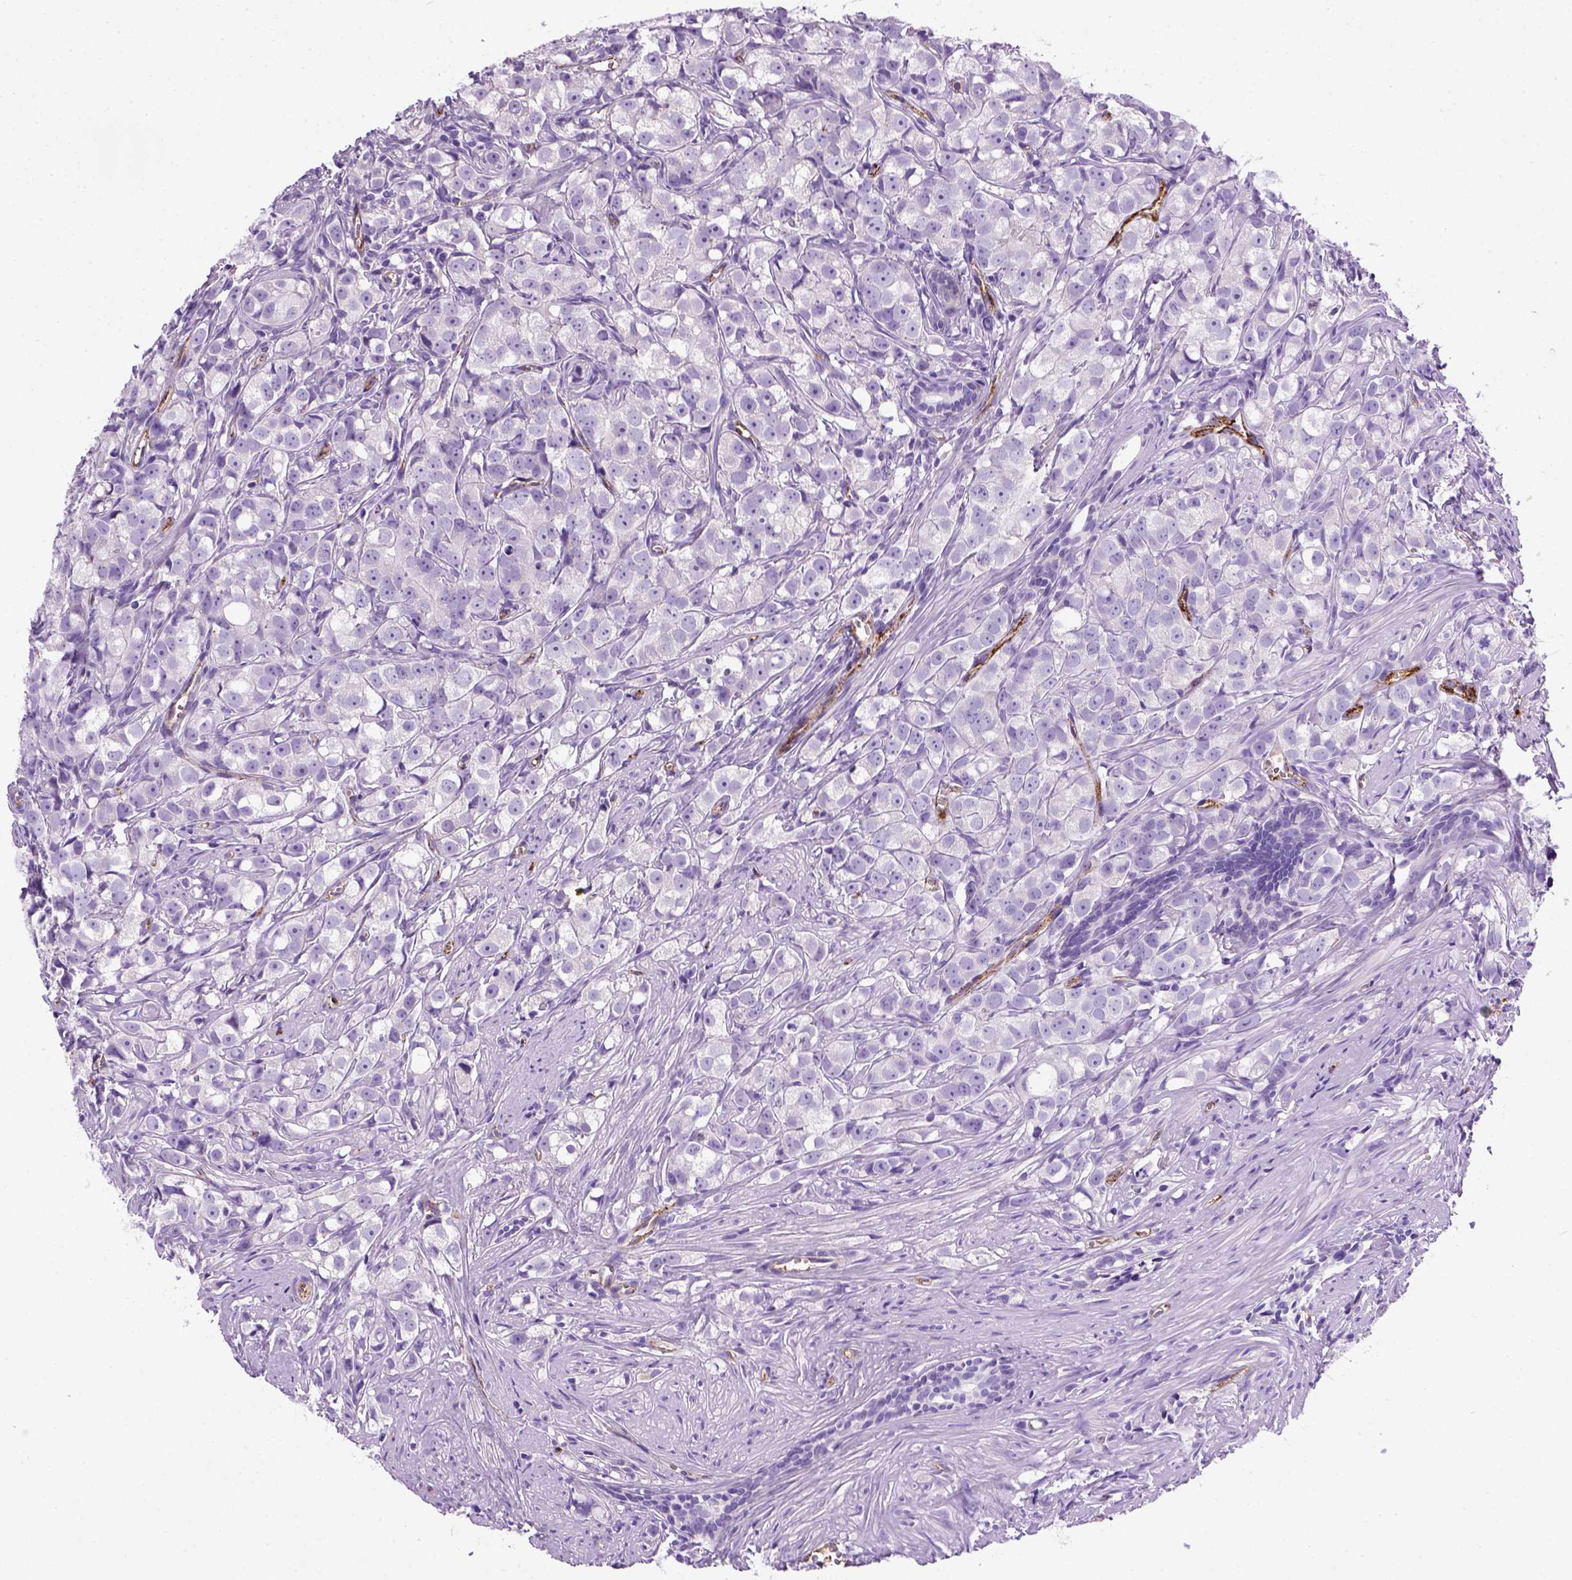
{"staining": {"intensity": "negative", "quantity": "none", "location": "none"}, "tissue": "prostate cancer", "cell_type": "Tumor cells", "image_type": "cancer", "snomed": [{"axis": "morphology", "description": "Adenocarcinoma, High grade"}, {"axis": "topography", "description": "Prostate"}], "caption": "DAB (3,3'-diaminobenzidine) immunohistochemical staining of human prostate adenocarcinoma (high-grade) reveals no significant staining in tumor cells. (DAB (3,3'-diaminobenzidine) immunohistochemistry (IHC) with hematoxylin counter stain).", "gene": "VWF", "patient": {"sex": "male", "age": 68}}